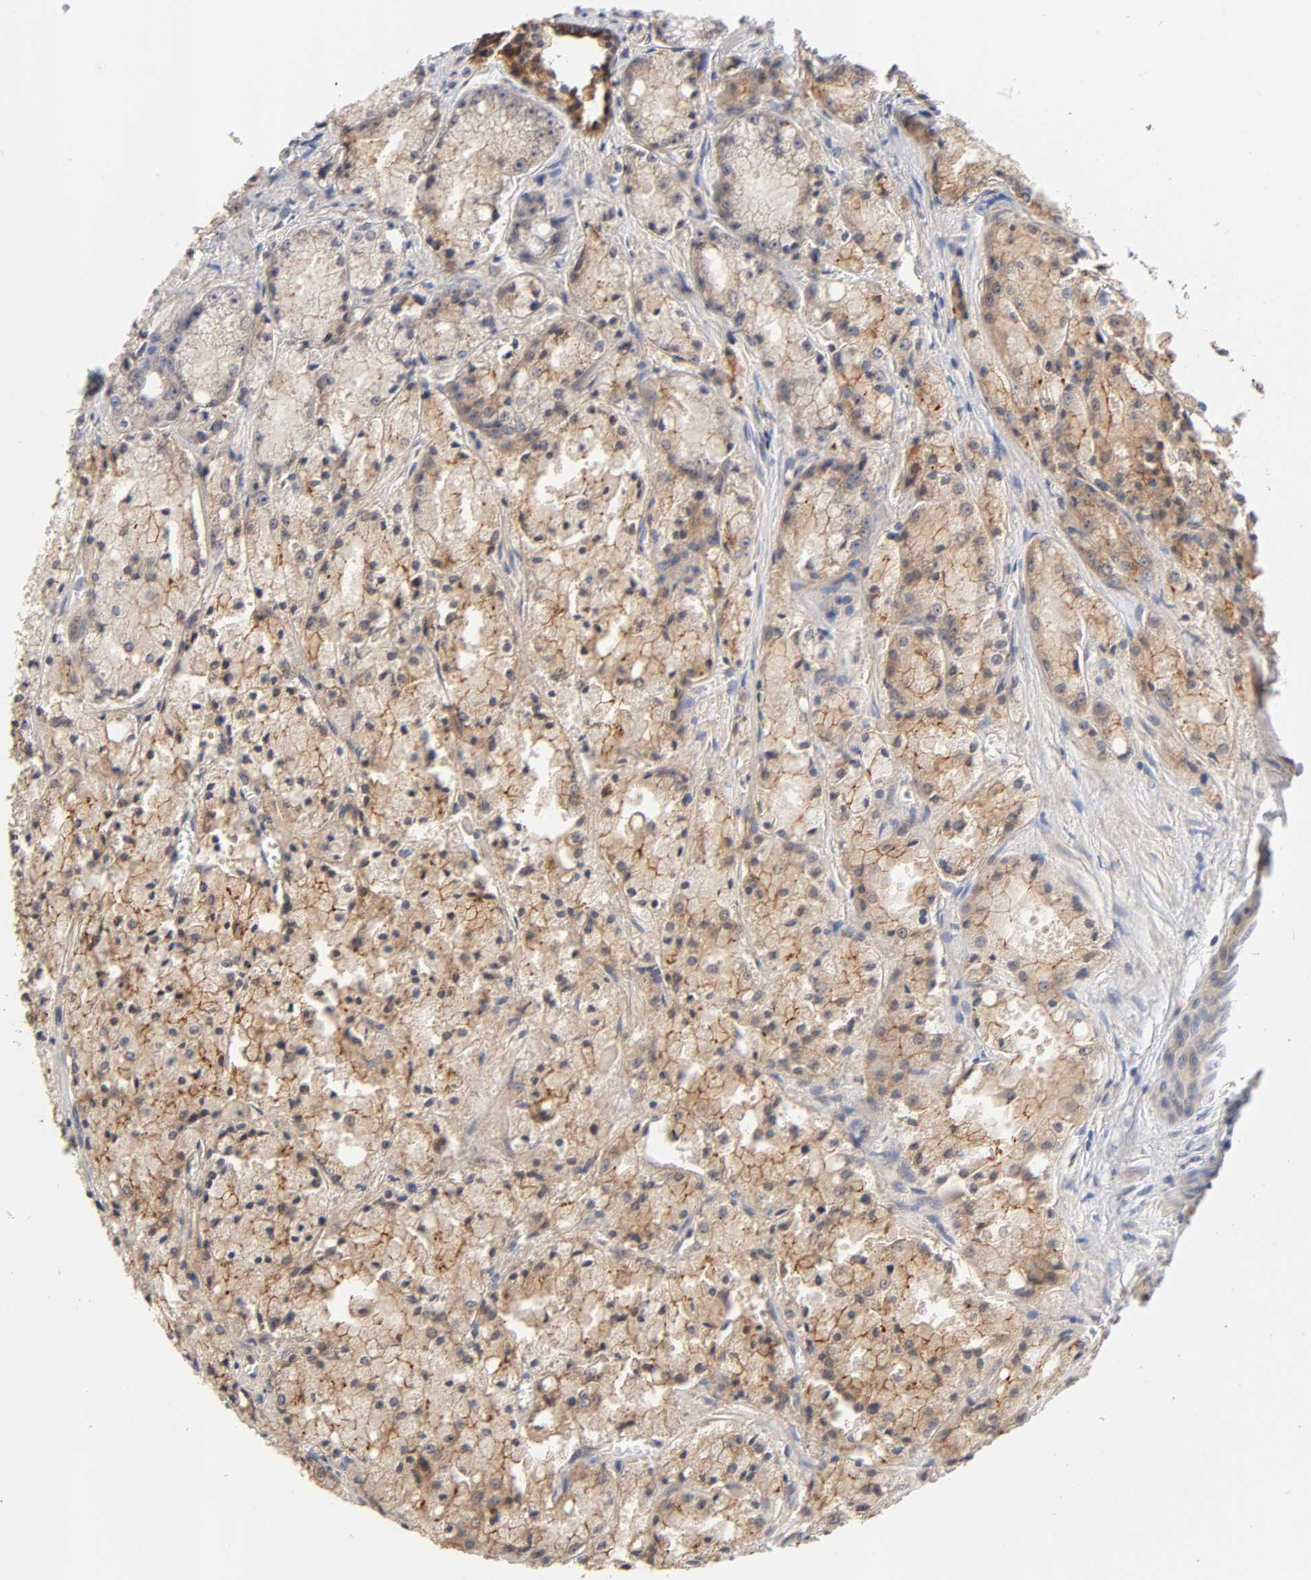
{"staining": {"intensity": "weak", "quantity": ">75%", "location": "cytoplasmic/membranous"}, "tissue": "prostate cancer", "cell_type": "Tumor cells", "image_type": "cancer", "snomed": [{"axis": "morphology", "description": "Adenocarcinoma, Low grade"}, {"axis": "topography", "description": "Prostate"}], "caption": "The immunohistochemical stain highlights weak cytoplasmic/membranous staining in tumor cells of low-grade adenocarcinoma (prostate) tissue. The staining was performed using DAB (3,3'-diaminobenzidine), with brown indicating positive protein expression. Nuclei are stained blue with hematoxylin.", "gene": "CXADR", "patient": {"sex": "male", "age": 64}}